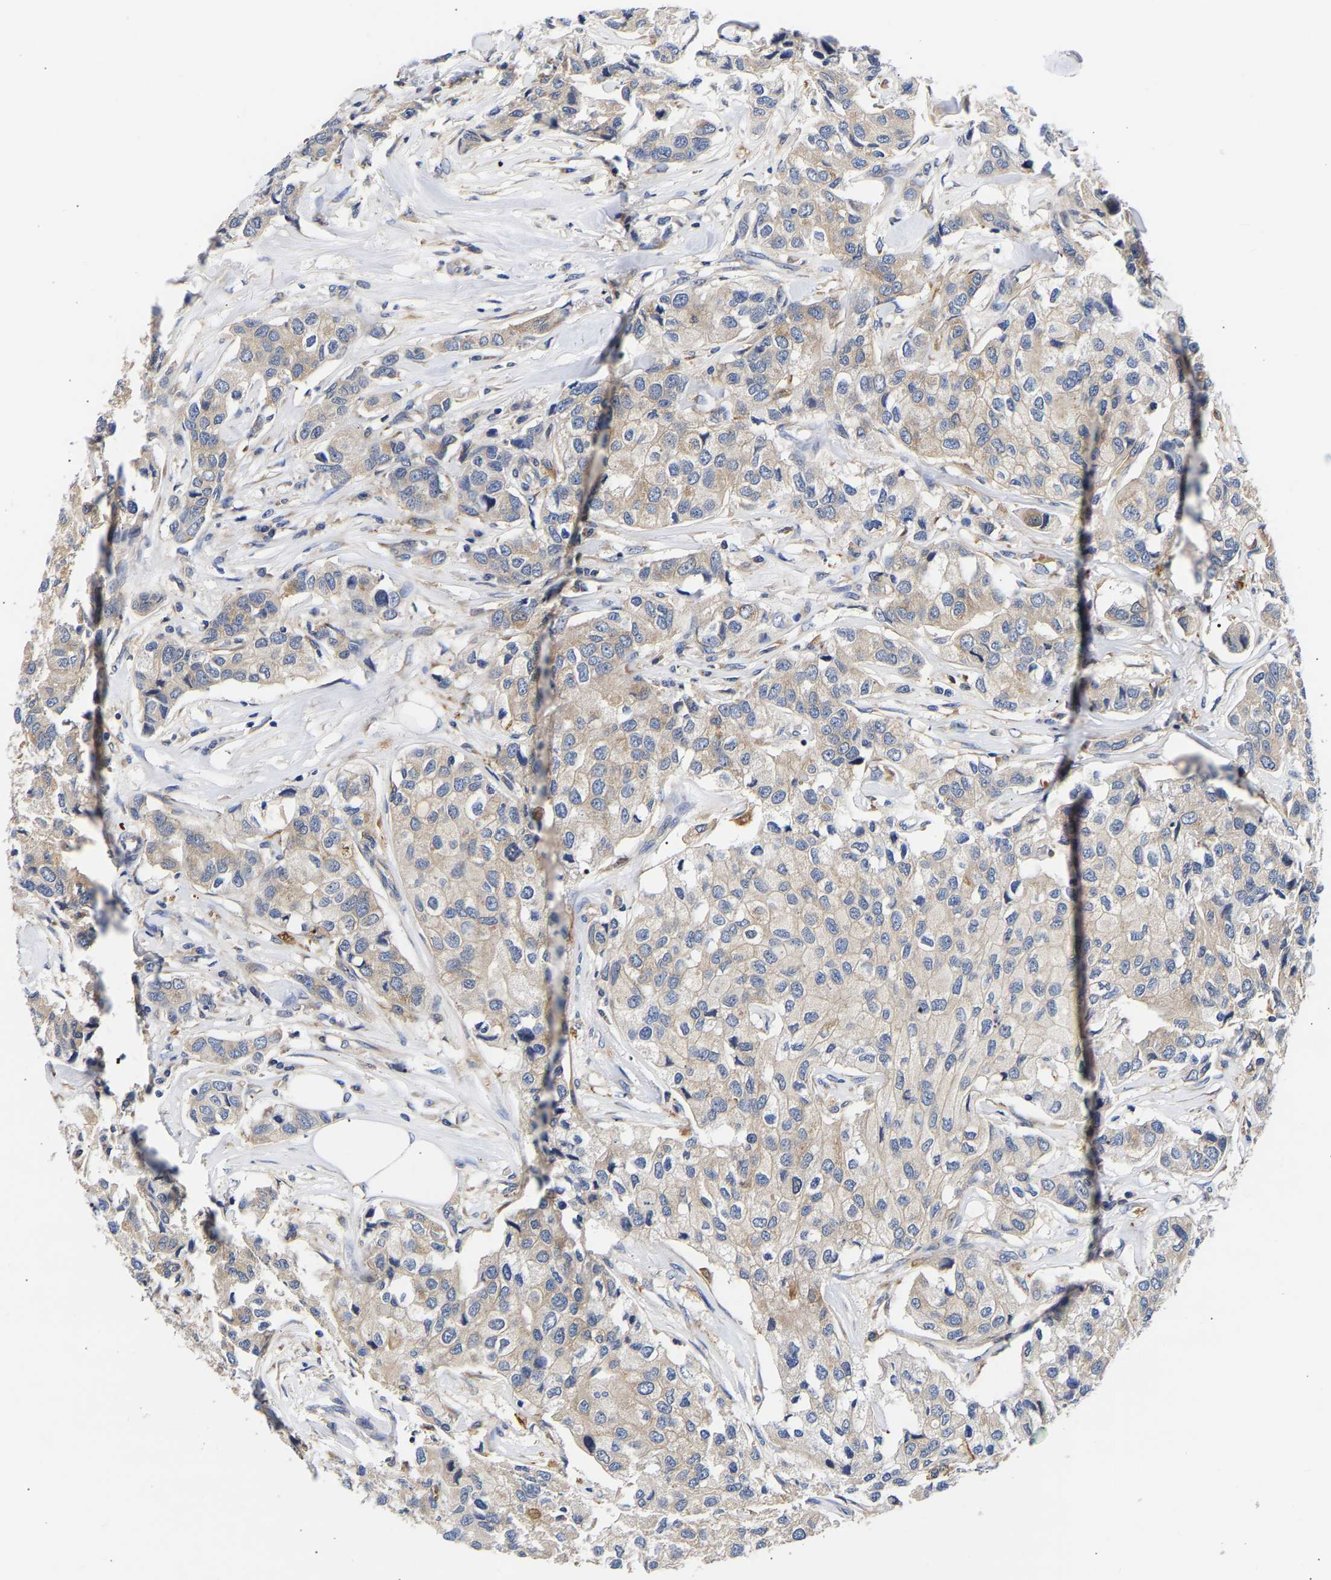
{"staining": {"intensity": "weak", "quantity": "<25%", "location": "cytoplasmic/membranous"}, "tissue": "breast cancer", "cell_type": "Tumor cells", "image_type": "cancer", "snomed": [{"axis": "morphology", "description": "Duct carcinoma"}, {"axis": "topography", "description": "Breast"}], "caption": "Protein analysis of breast infiltrating ductal carcinoma exhibits no significant positivity in tumor cells.", "gene": "CCDC6", "patient": {"sex": "female", "age": 80}}